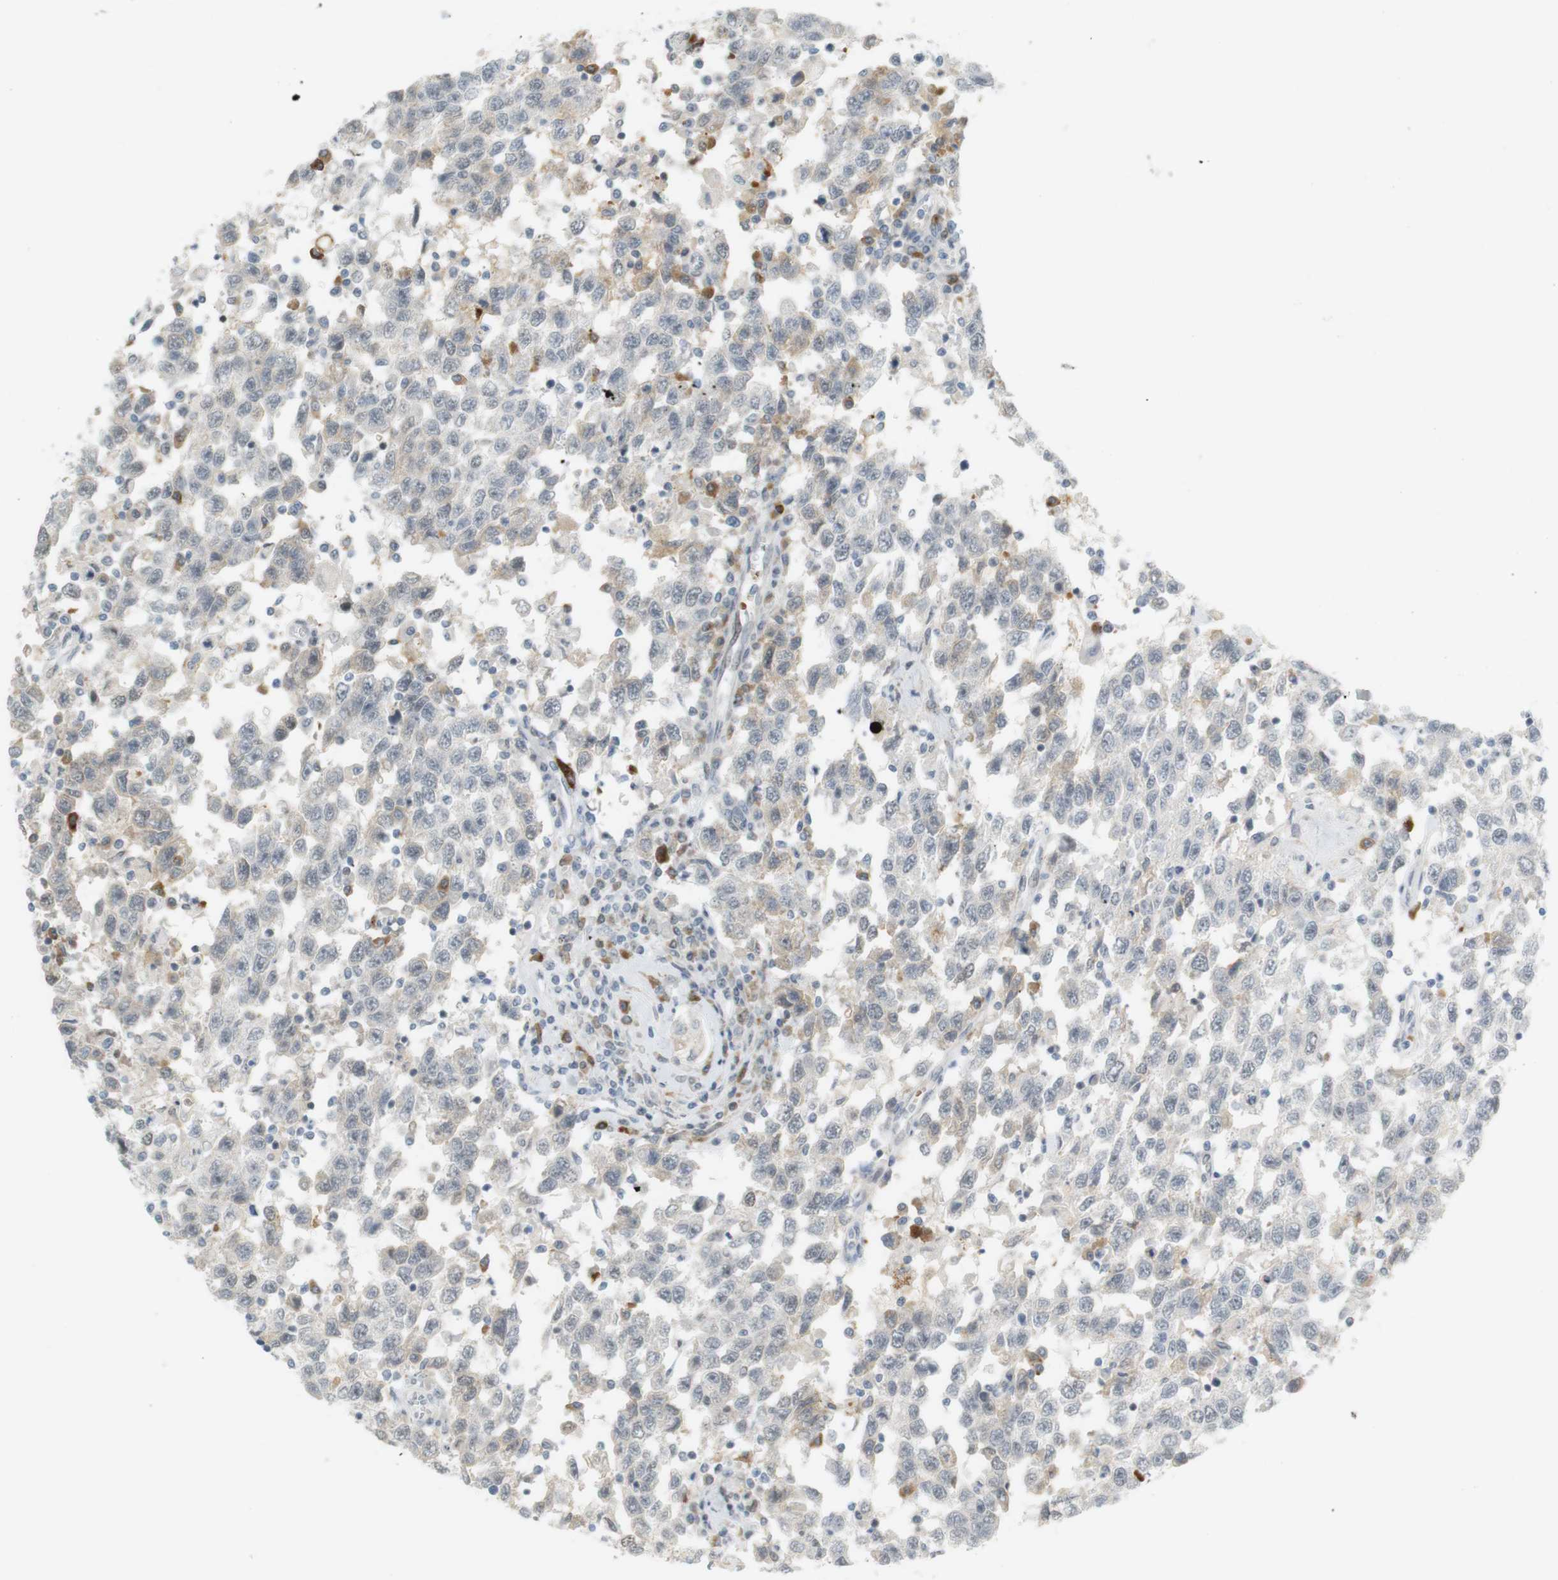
{"staining": {"intensity": "negative", "quantity": "none", "location": "none"}, "tissue": "testis cancer", "cell_type": "Tumor cells", "image_type": "cancer", "snomed": [{"axis": "morphology", "description": "Seminoma, NOS"}, {"axis": "topography", "description": "Testis"}], "caption": "High magnification brightfield microscopy of seminoma (testis) stained with DAB (brown) and counterstained with hematoxylin (blue): tumor cells show no significant positivity.", "gene": "DMC1", "patient": {"sex": "male", "age": 41}}